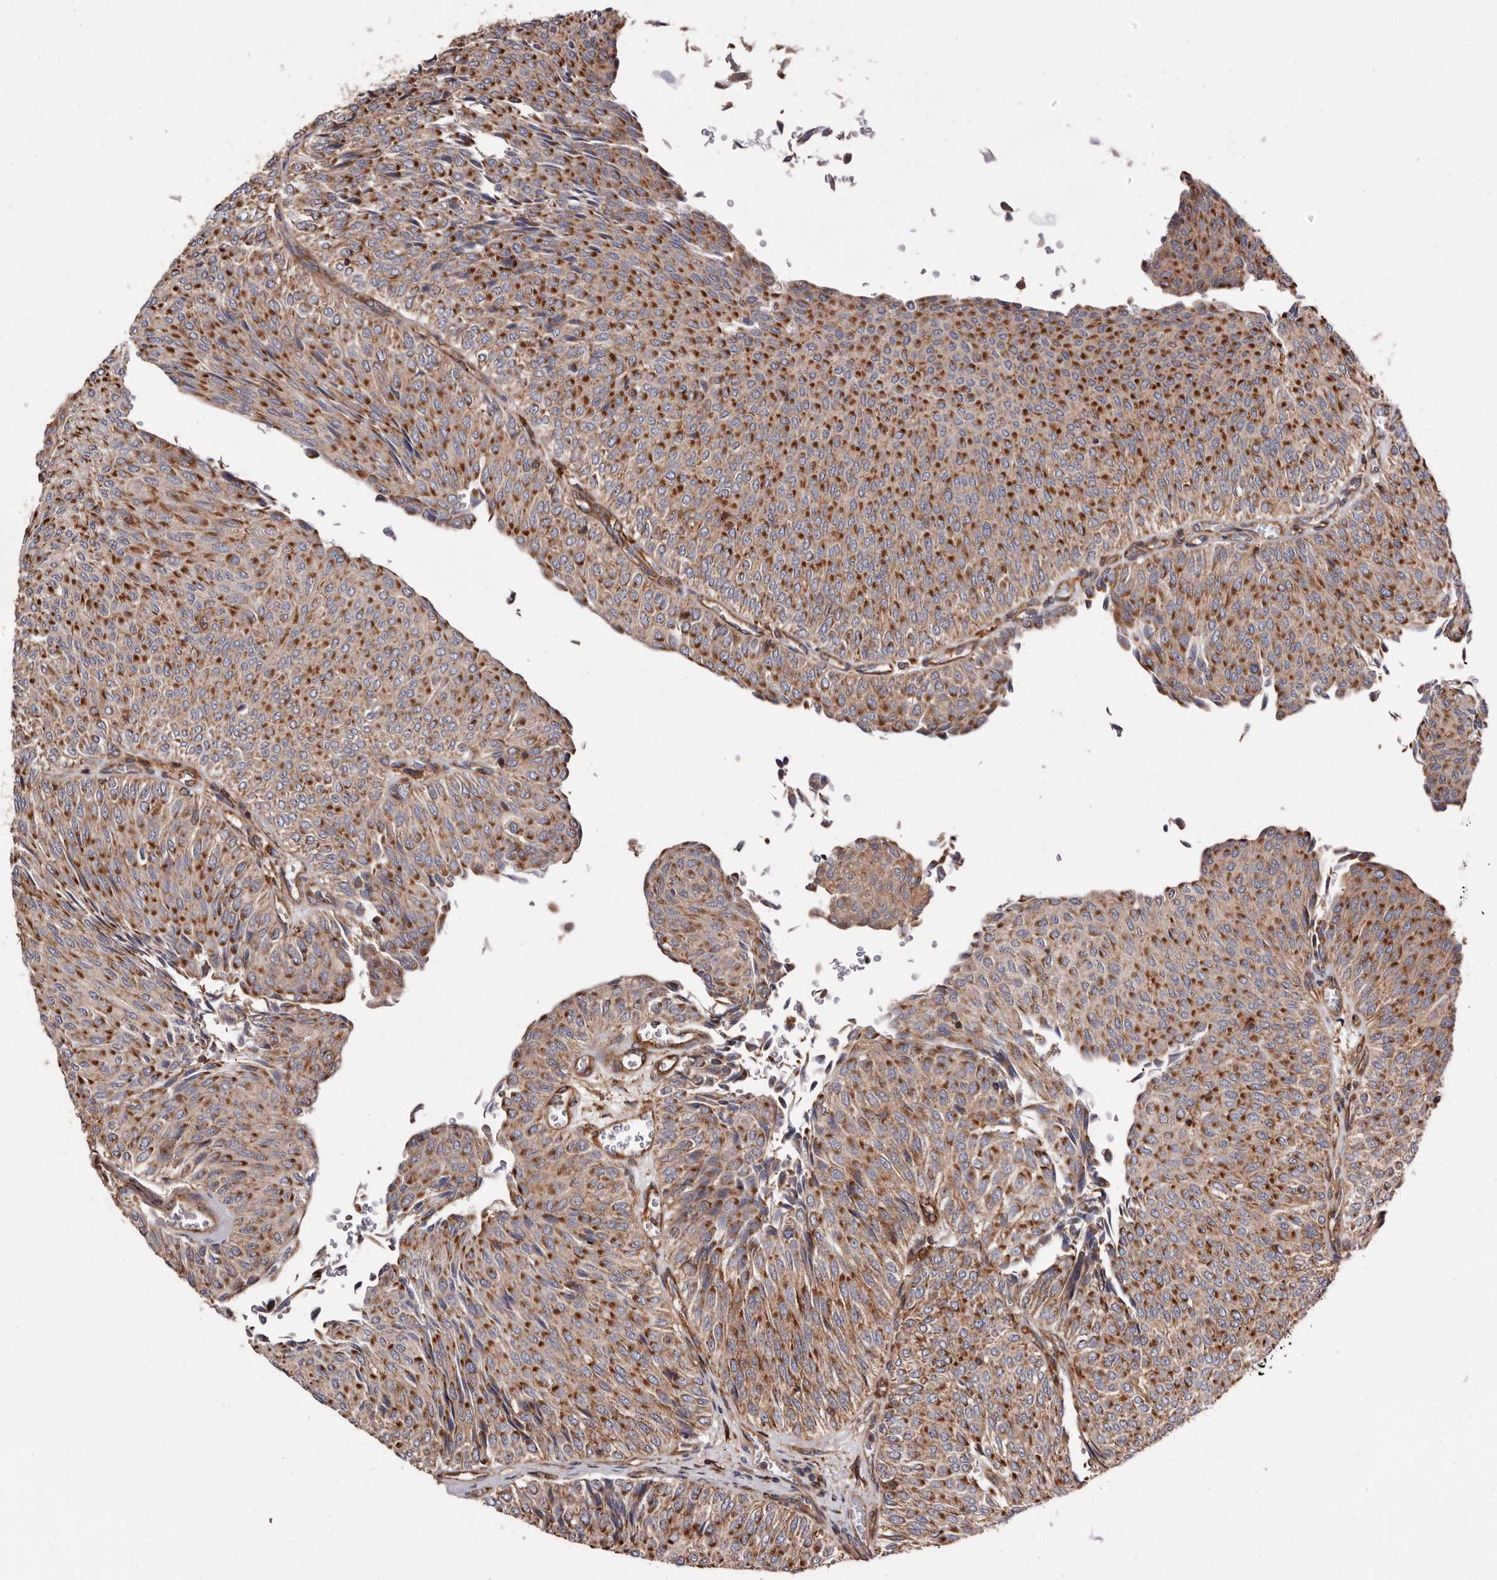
{"staining": {"intensity": "strong", "quantity": ">75%", "location": "cytoplasmic/membranous"}, "tissue": "urothelial cancer", "cell_type": "Tumor cells", "image_type": "cancer", "snomed": [{"axis": "morphology", "description": "Urothelial carcinoma, Low grade"}, {"axis": "topography", "description": "Urinary bladder"}], "caption": "Protein staining reveals strong cytoplasmic/membranous expression in approximately >75% of tumor cells in low-grade urothelial carcinoma.", "gene": "COQ8B", "patient": {"sex": "male", "age": 78}}